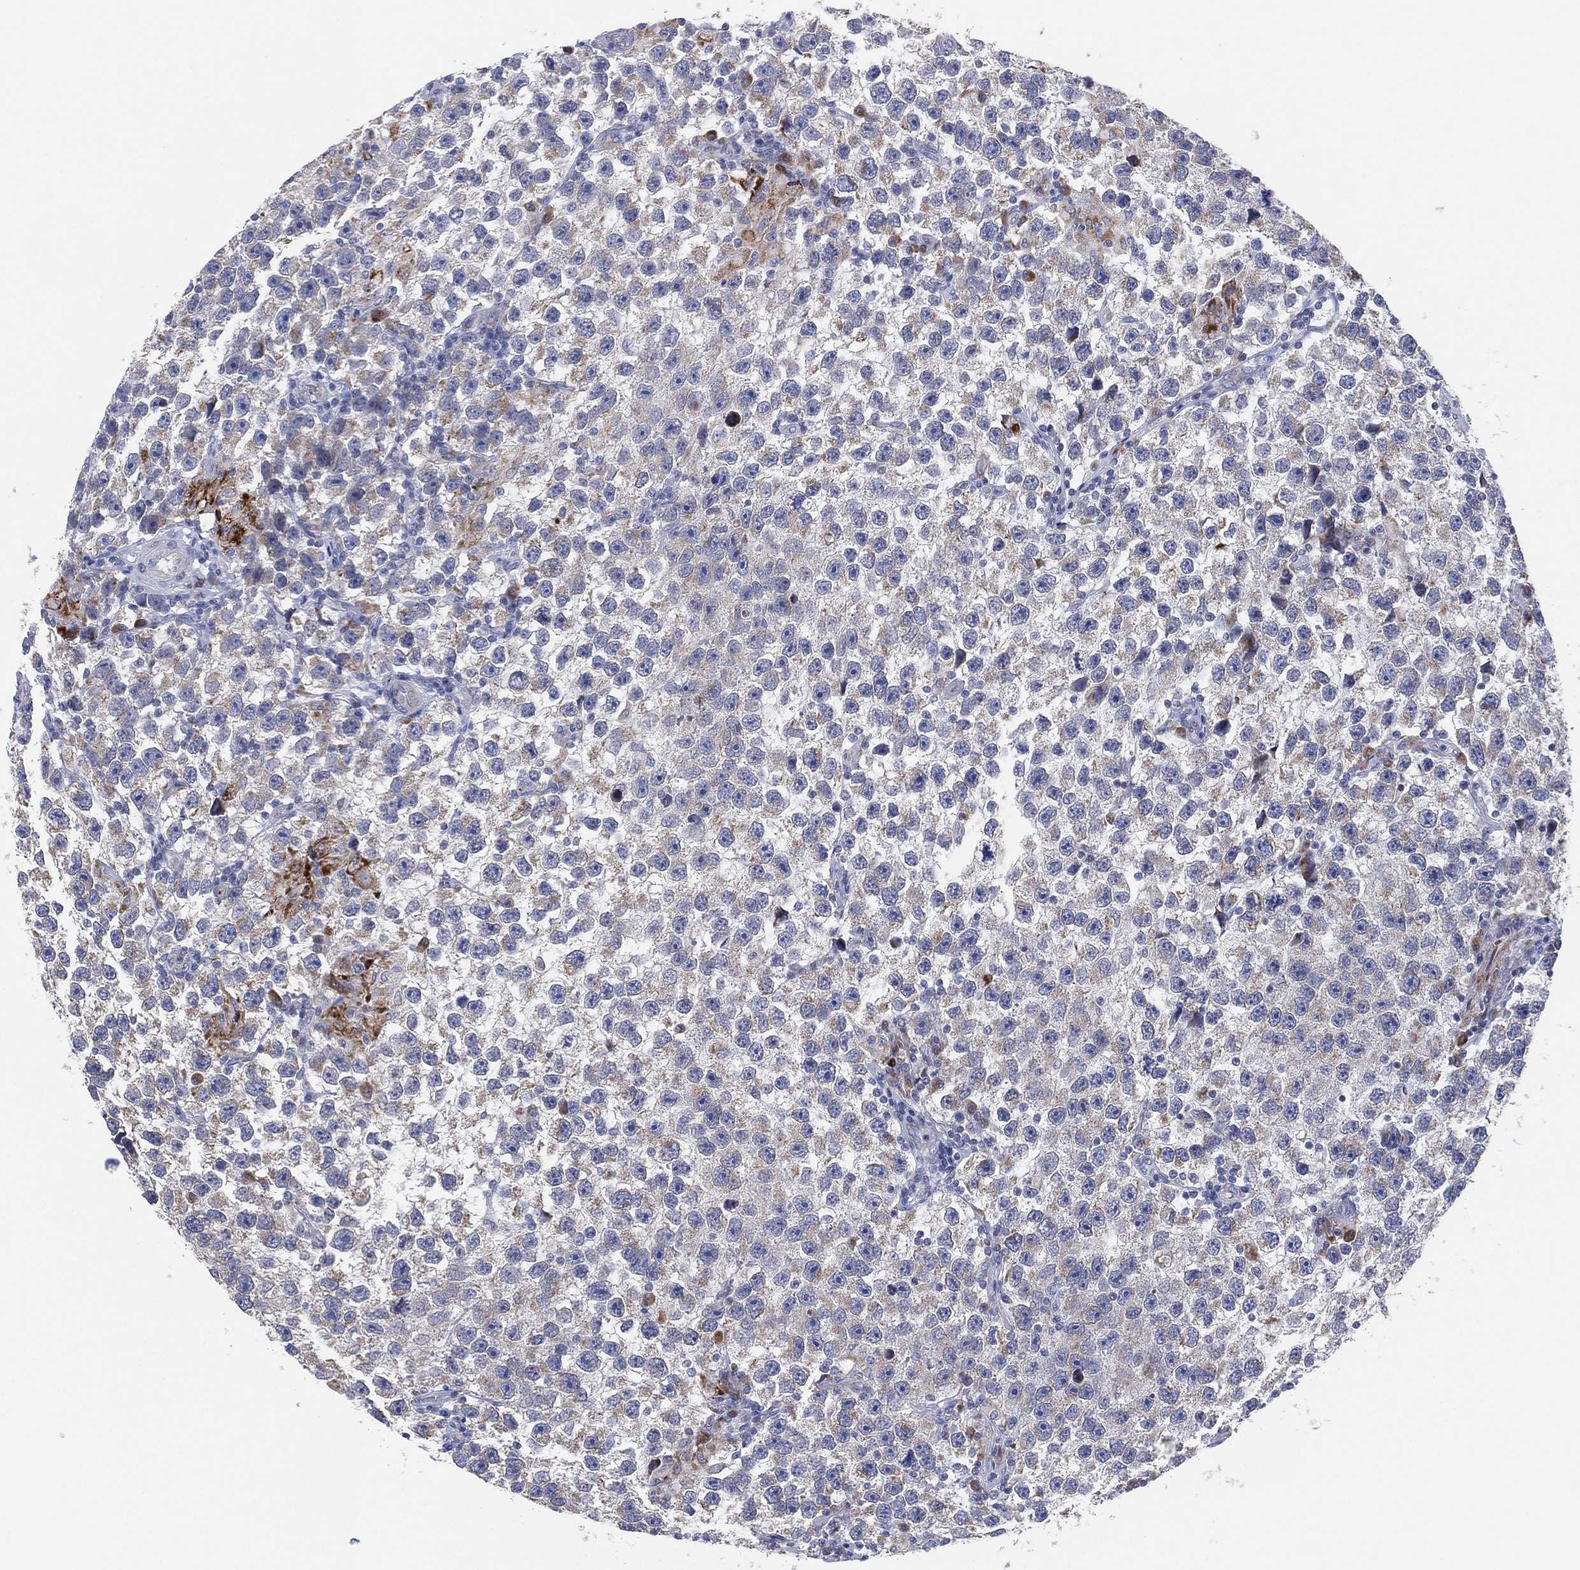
{"staining": {"intensity": "weak", "quantity": "<25%", "location": "cytoplasmic/membranous"}, "tissue": "testis cancer", "cell_type": "Tumor cells", "image_type": "cancer", "snomed": [{"axis": "morphology", "description": "Seminoma, NOS"}, {"axis": "topography", "description": "Testis"}], "caption": "High power microscopy photomicrograph of an immunohistochemistry (IHC) image of testis seminoma, revealing no significant positivity in tumor cells. (DAB (3,3'-diaminobenzidine) immunohistochemistry (IHC) with hematoxylin counter stain).", "gene": "TMEM40", "patient": {"sex": "male", "age": 26}}